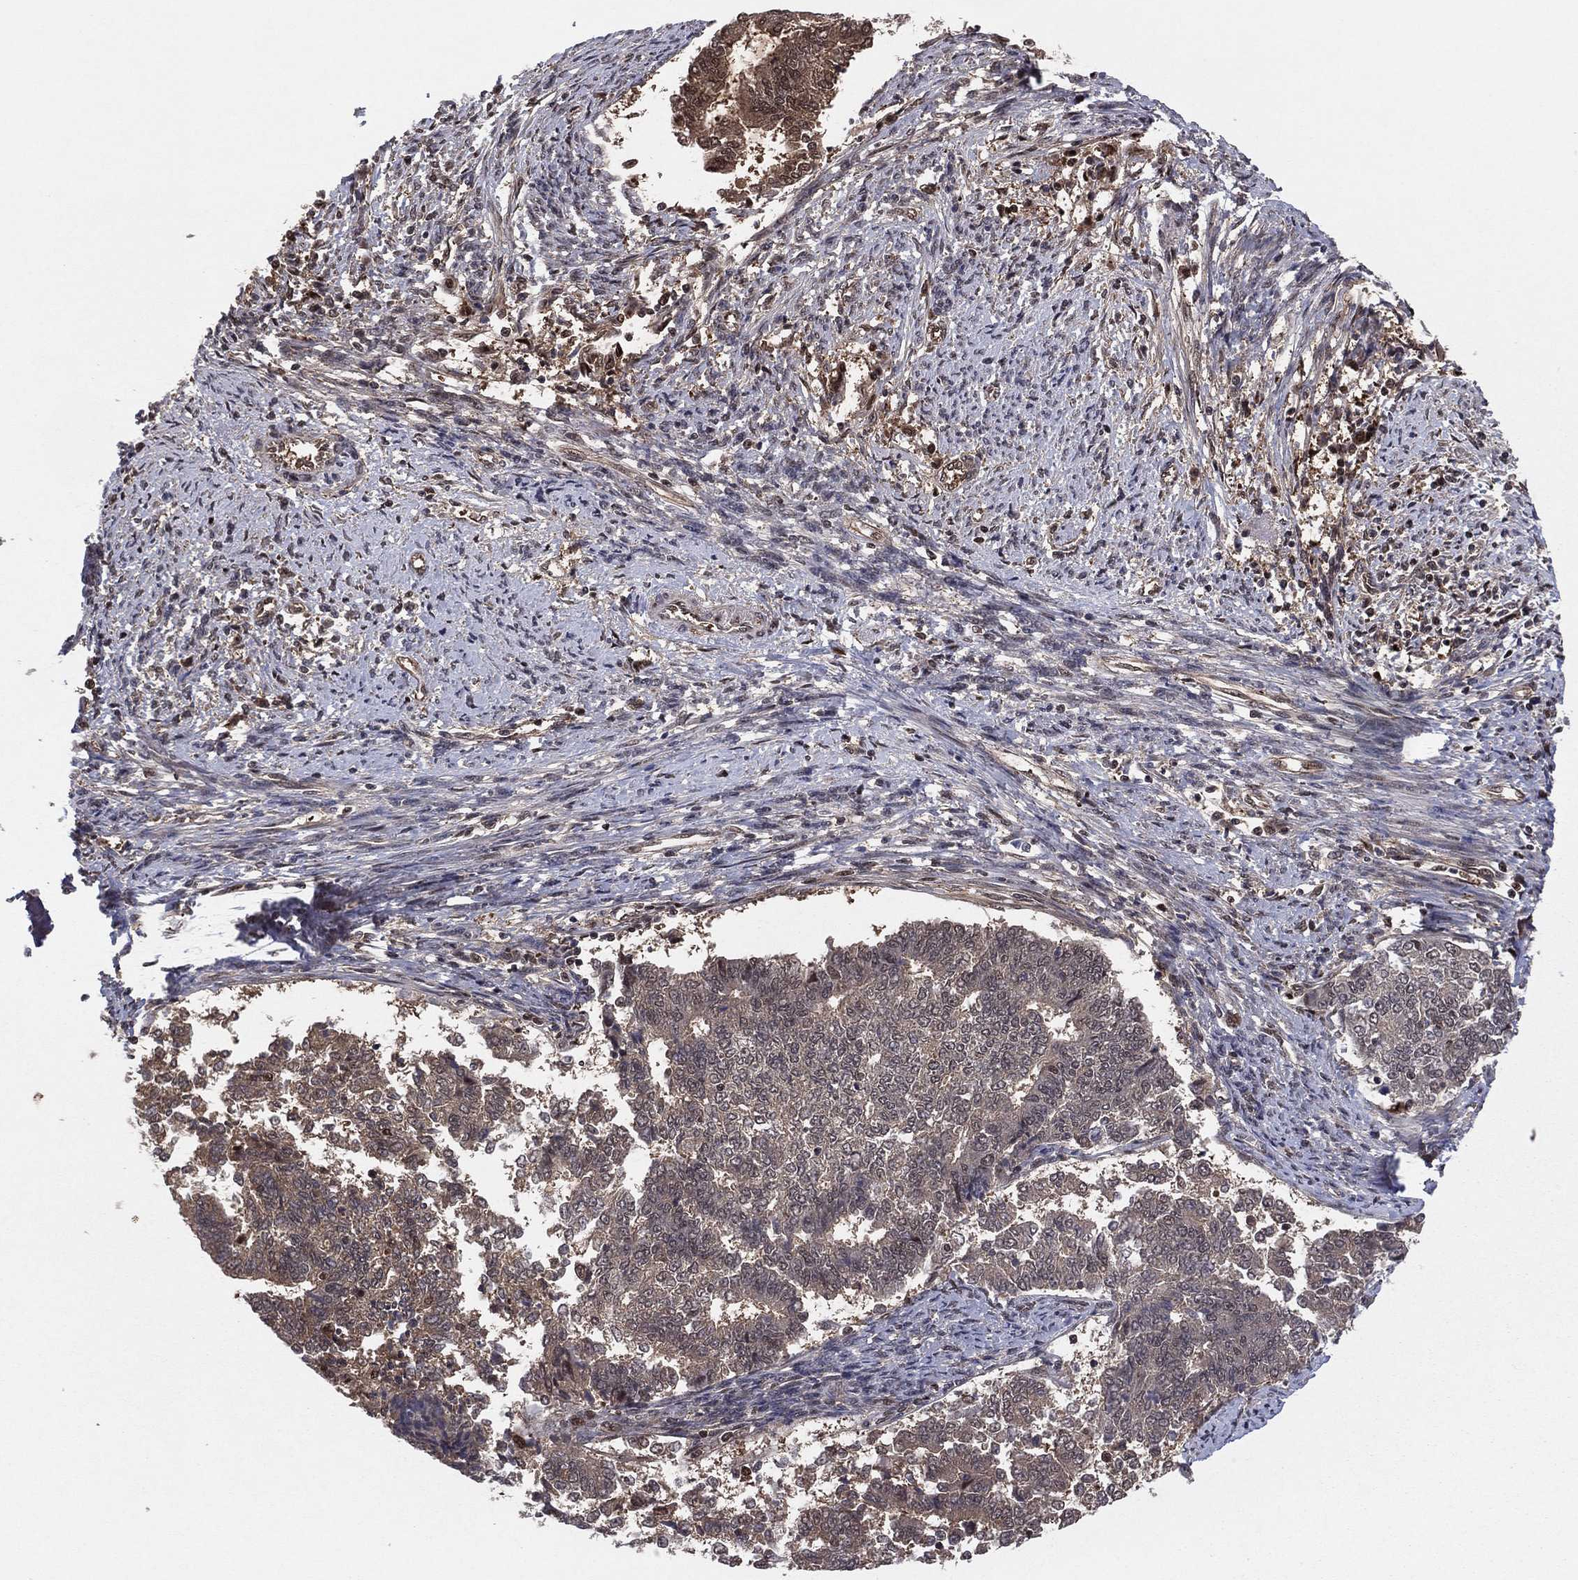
{"staining": {"intensity": "moderate", "quantity": ">75%", "location": "cytoplasmic/membranous"}, "tissue": "endometrial cancer", "cell_type": "Tumor cells", "image_type": "cancer", "snomed": [{"axis": "morphology", "description": "Adenocarcinoma, NOS"}, {"axis": "topography", "description": "Endometrium"}], "caption": "There is medium levels of moderate cytoplasmic/membranous expression in tumor cells of adenocarcinoma (endometrial), as demonstrated by immunohistochemical staining (brown color).", "gene": "ICOSLG", "patient": {"sex": "female", "age": 65}}